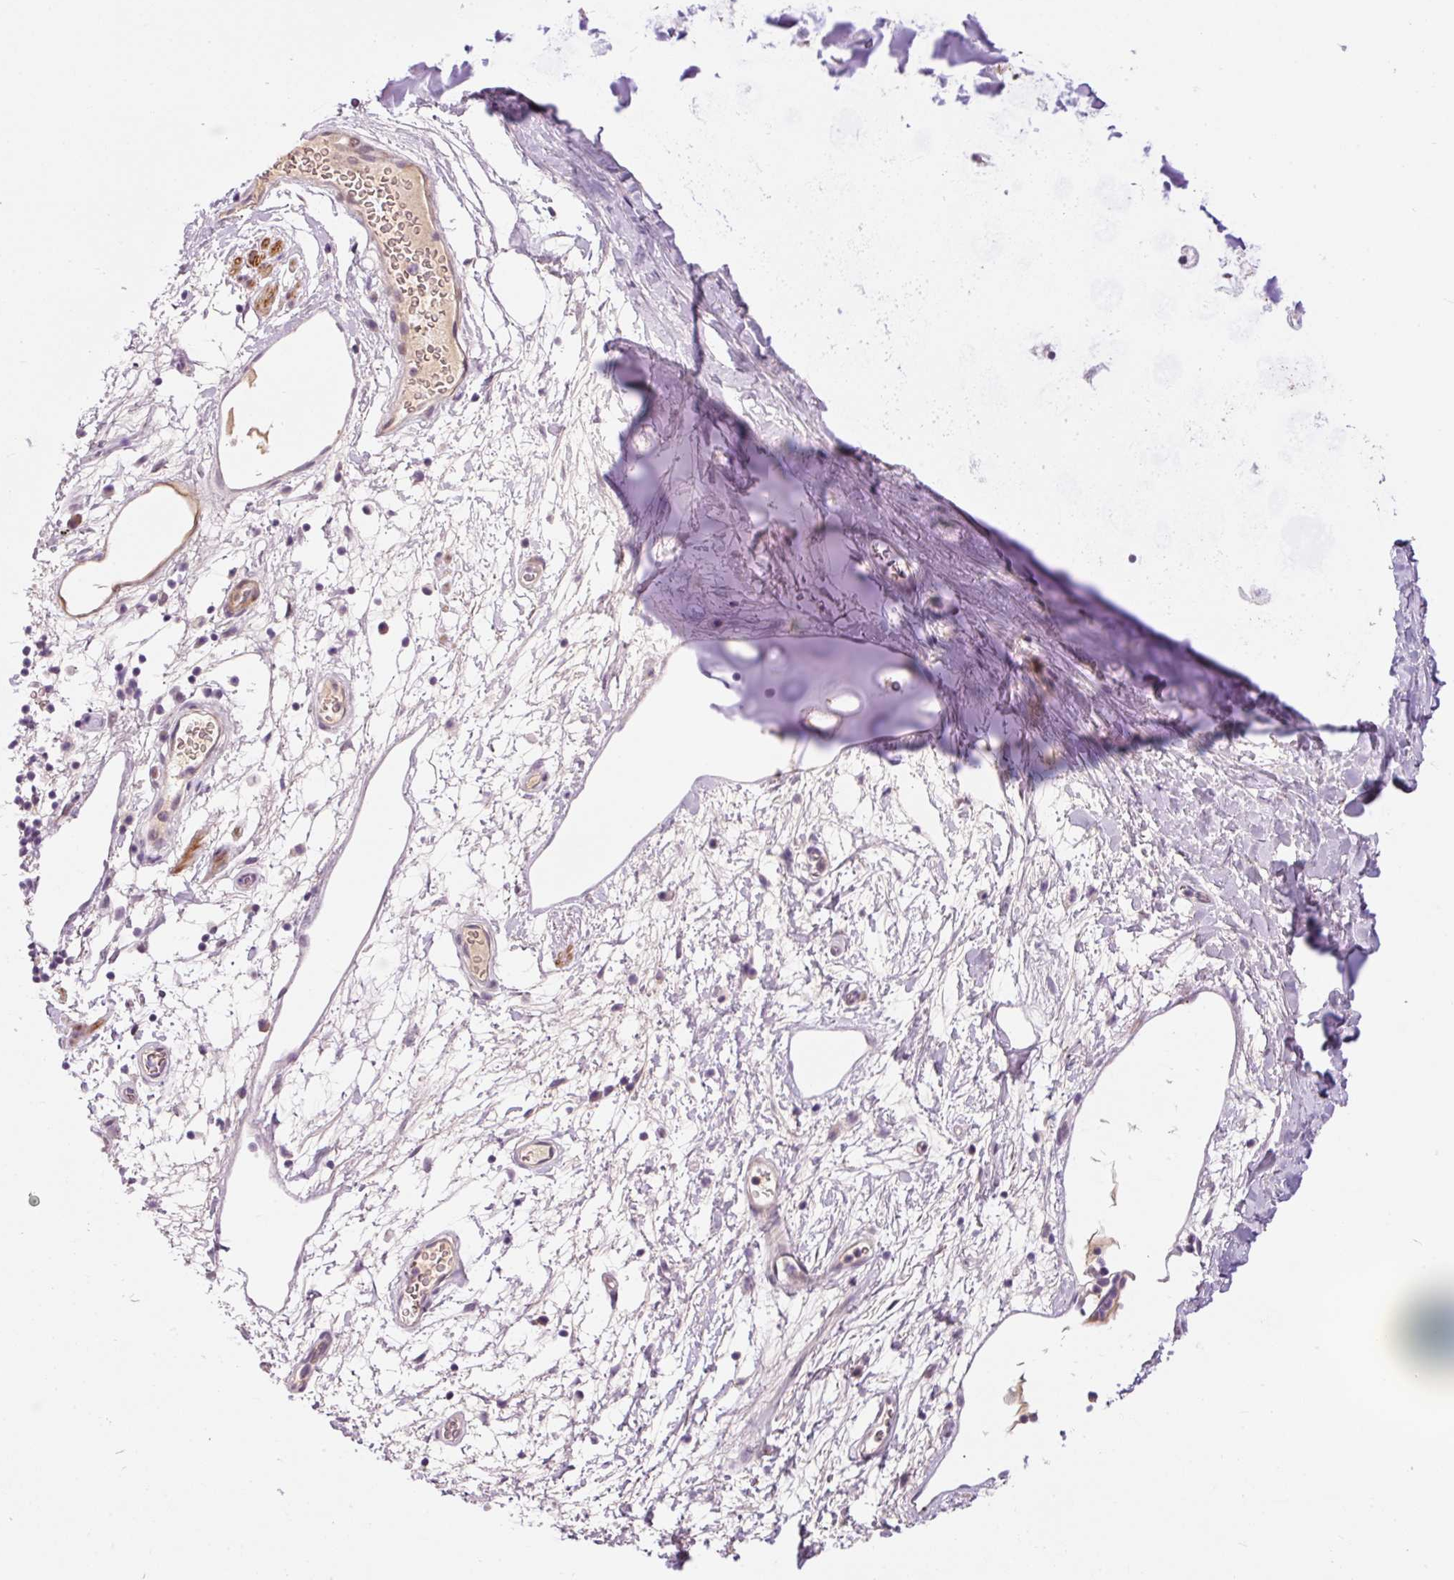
{"staining": {"intensity": "negative", "quantity": "none", "location": "none"}, "tissue": "adipose tissue", "cell_type": "Adipocytes", "image_type": "normal", "snomed": [{"axis": "morphology", "description": "Normal tissue, NOS"}, {"axis": "topography", "description": "Cartilage tissue"}, {"axis": "topography", "description": "Bronchus"}], "caption": "Immunohistochemical staining of normal adipose tissue reveals no significant staining in adipocytes.", "gene": "HNF1A", "patient": {"sex": "male", "age": 58}}